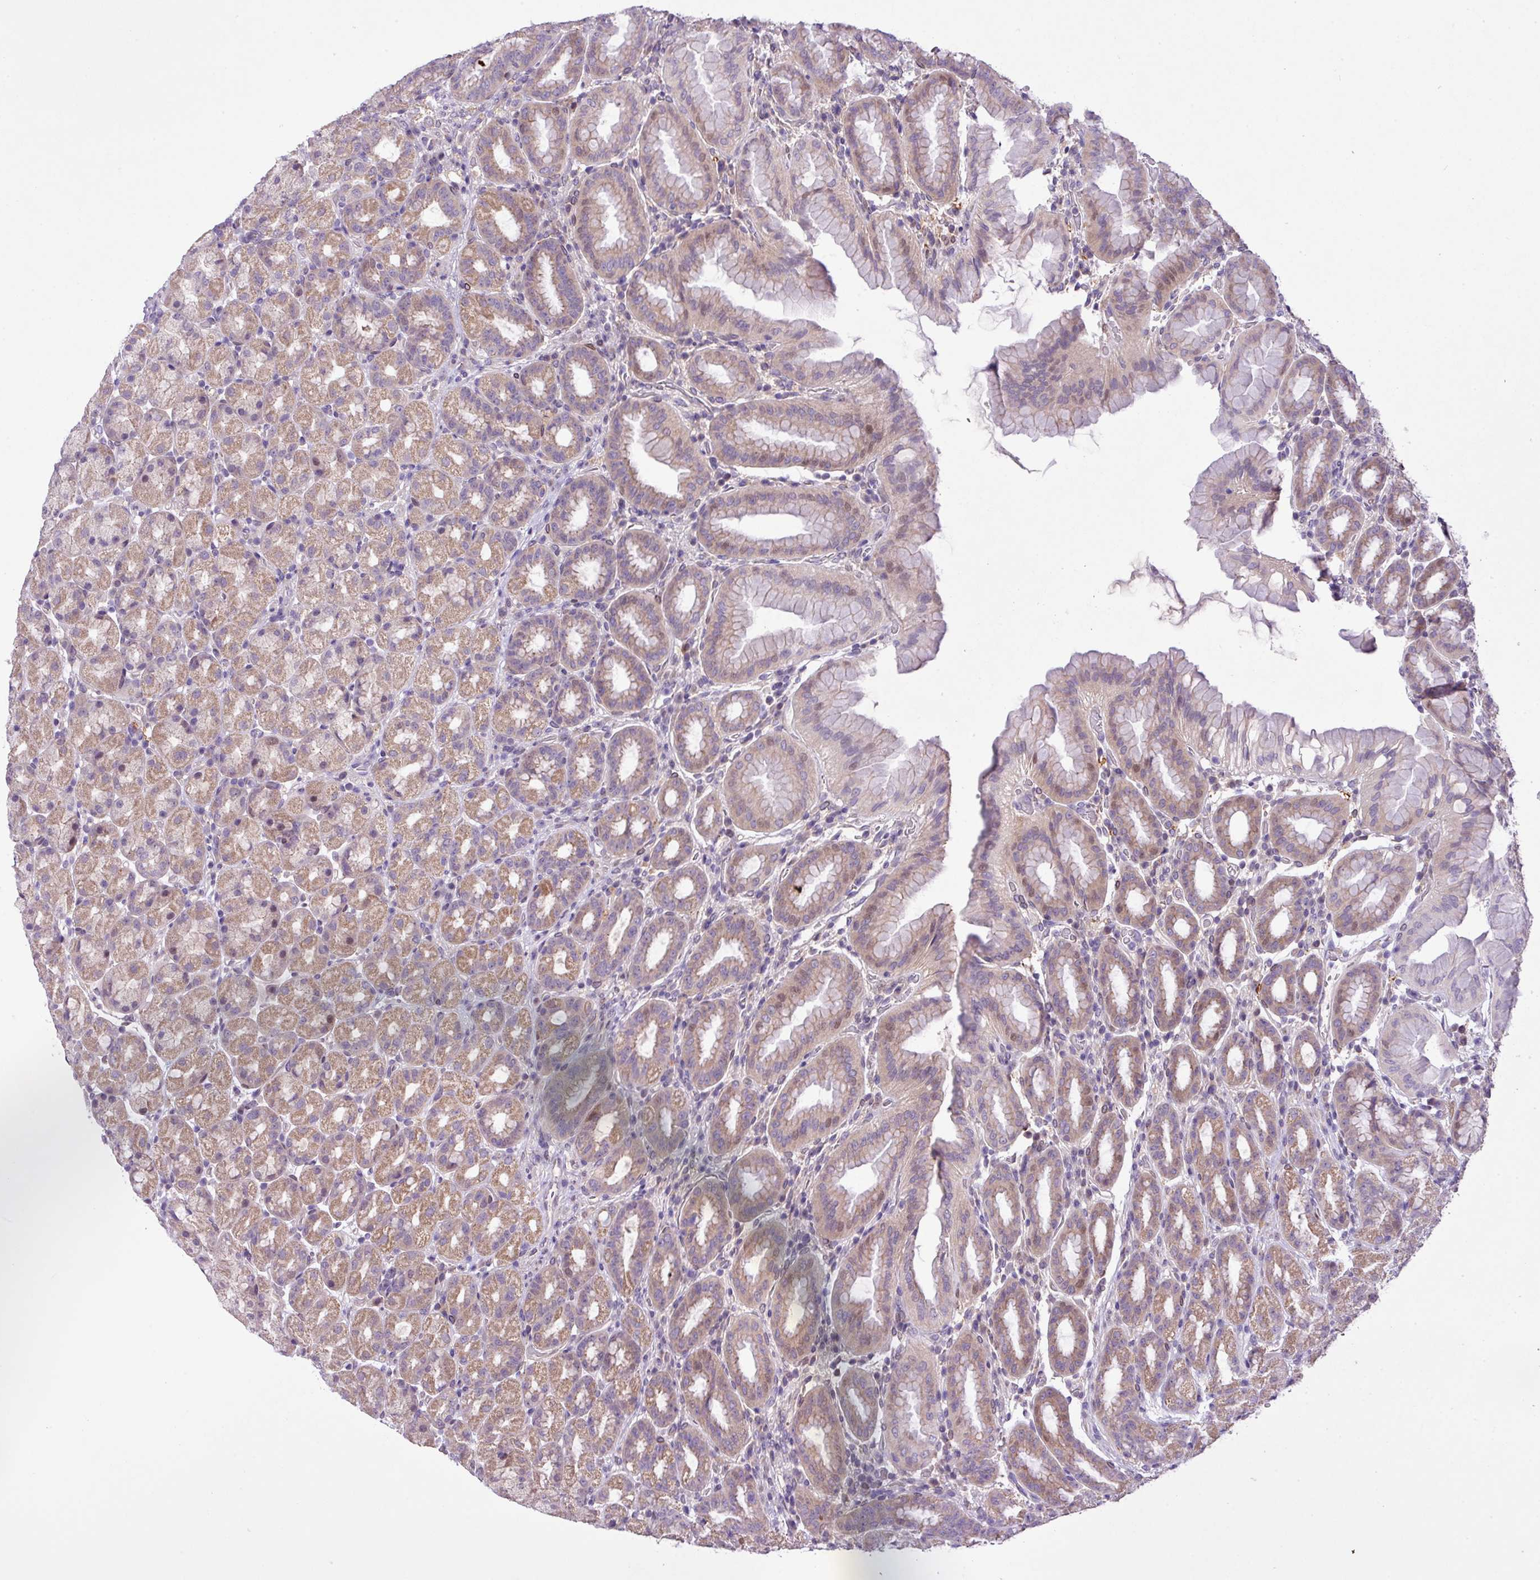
{"staining": {"intensity": "strong", "quantity": "<25%", "location": "cytoplasmic/membranous"}, "tissue": "stomach", "cell_type": "Glandular cells", "image_type": "normal", "snomed": [{"axis": "morphology", "description": "Normal tissue, NOS"}, {"axis": "topography", "description": "Stomach, upper"}, {"axis": "topography", "description": "Stomach"}], "caption": "The image exhibits a brown stain indicating the presence of a protein in the cytoplasmic/membranous of glandular cells in stomach. Nuclei are stained in blue.", "gene": "RPP25L", "patient": {"sex": "male", "age": 68}}